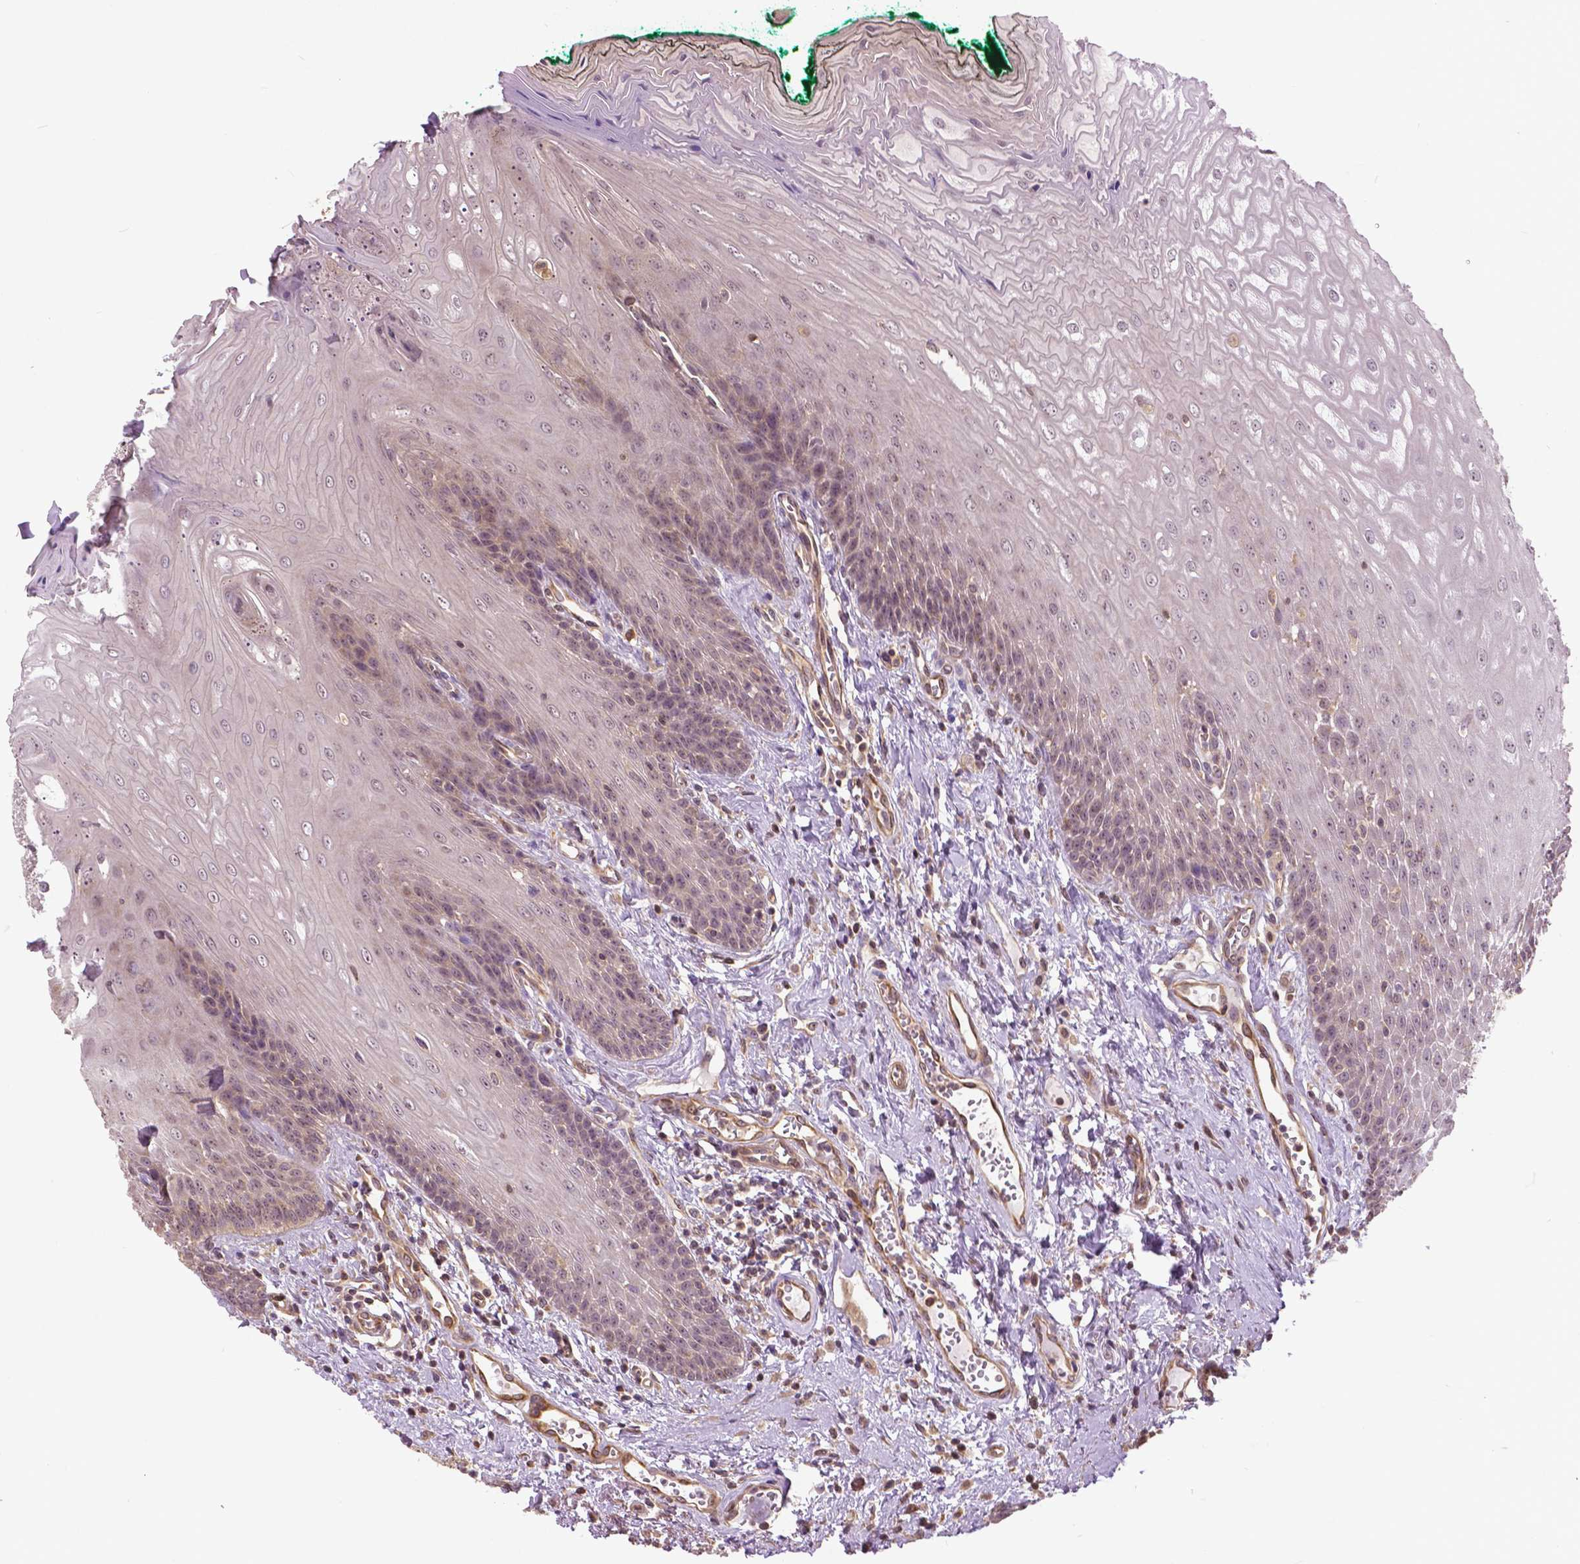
{"staining": {"intensity": "weak", "quantity": "<25%", "location": "nuclear"}, "tissue": "oral mucosa", "cell_type": "Squamous epithelial cells", "image_type": "normal", "snomed": [{"axis": "morphology", "description": "Normal tissue, NOS"}, {"axis": "topography", "description": "Oral tissue"}], "caption": "IHC image of normal human oral mucosa stained for a protein (brown), which shows no staining in squamous epithelial cells.", "gene": "ANXA13", "patient": {"sex": "female", "age": 68}}